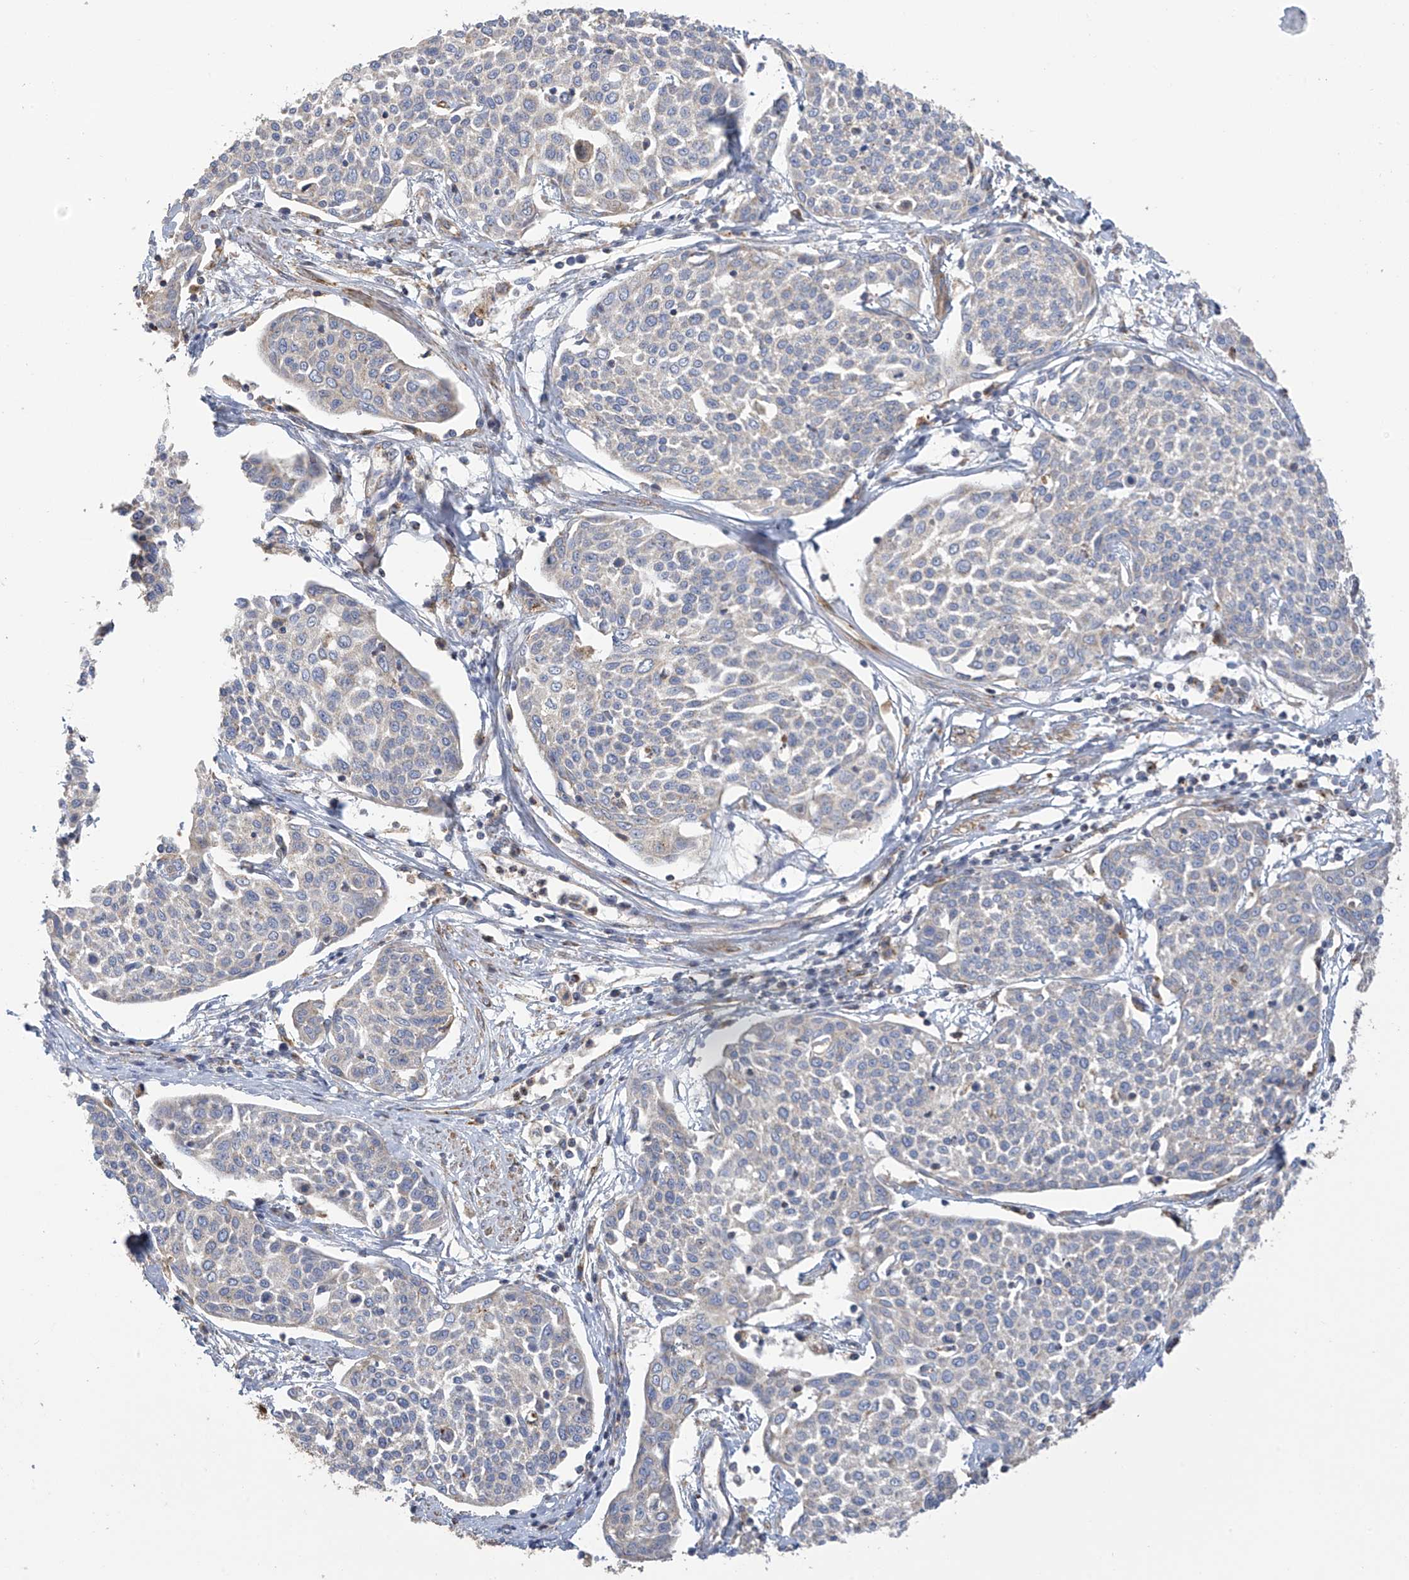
{"staining": {"intensity": "negative", "quantity": "none", "location": "none"}, "tissue": "cervical cancer", "cell_type": "Tumor cells", "image_type": "cancer", "snomed": [{"axis": "morphology", "description": "Squamous cell carcinoma, NOS"}, {"axis": "topography", "description": "Cervix"}], "caption": "Cervical cancer was stained to show a protein in brown. There is no significant staining in tumor cells.", "gene": "ITM2B", "patient": {"sex": "female", "age": 34}}